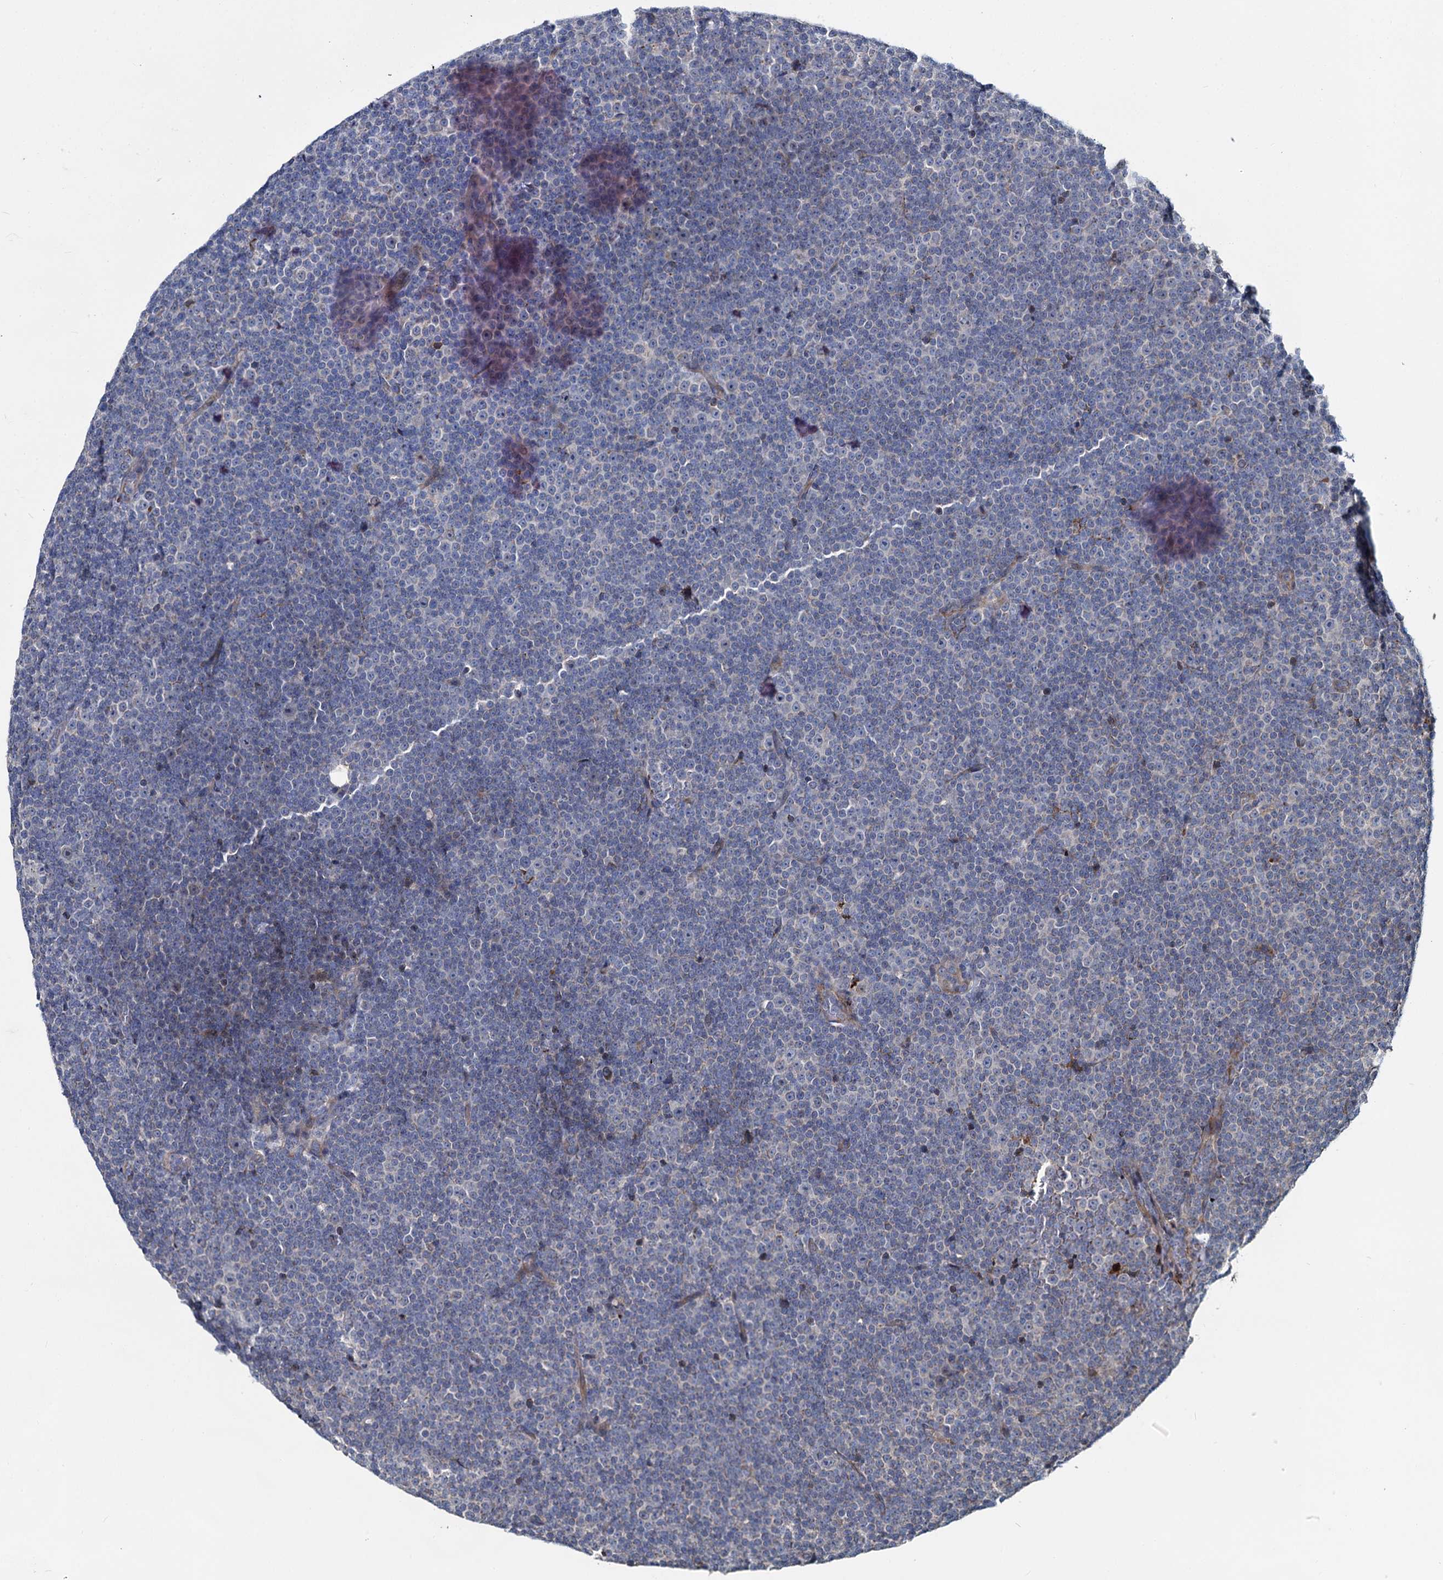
{"staining": {"intensity": "negative", "quantity": "none", "location": "none"}, "tissue": "lymphoma", "cell_type": "Tumor cells", "image_type": "cancer", "snomed": [{"axis": "morphology", "description": "Malignant lymphoma, non-Hodgkin's type, Low grade"}, {"axis": "topography", "description": "Lymph node"}], "caption": "Photomicrograph shows no protein positivity in tumor cells of lymphoma tissue.", "gene": "DCUN1D2", "patient": {"sex": "female", "age": 67}}